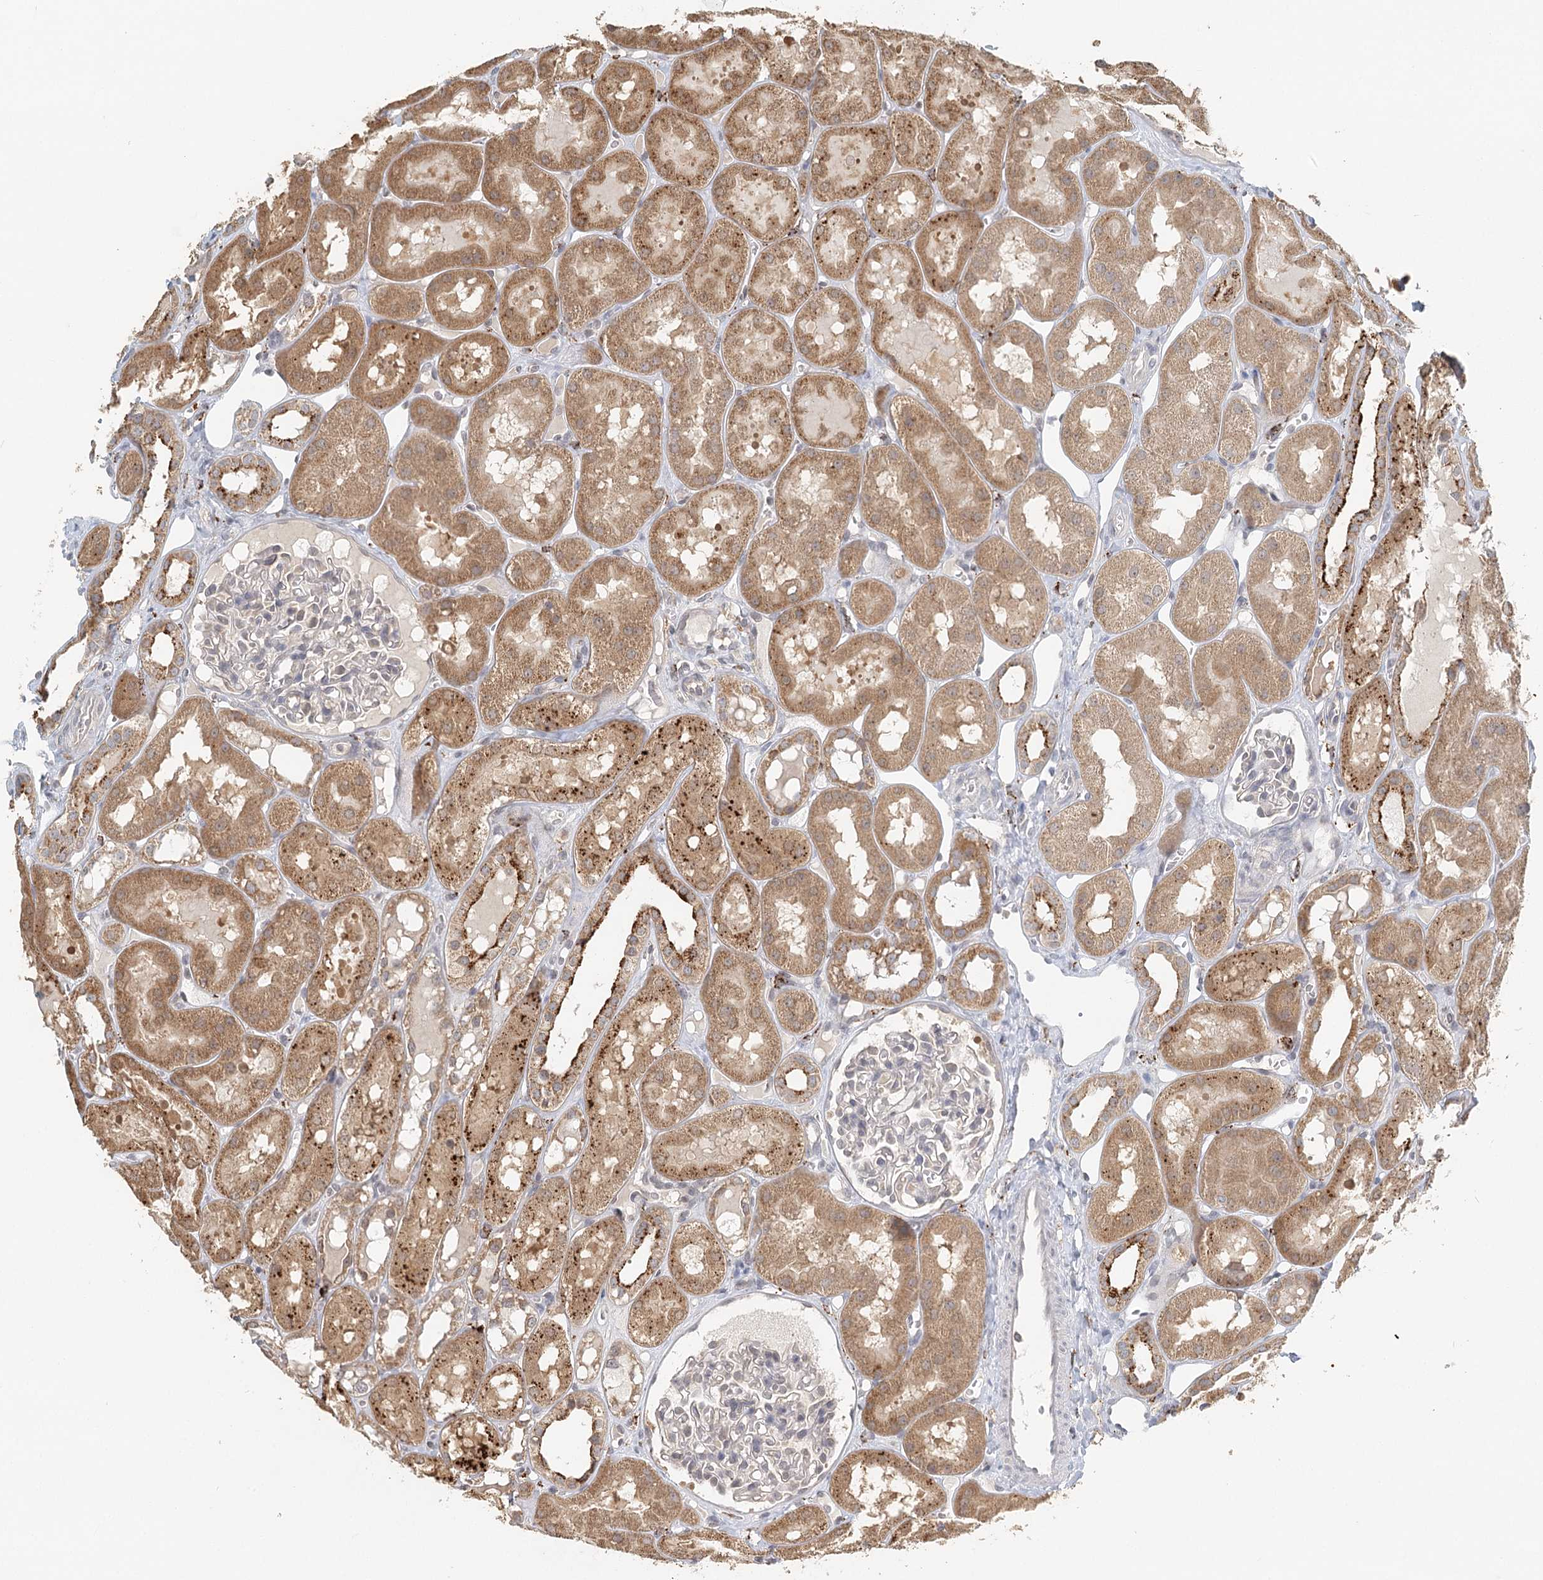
{"staining": {"intensity": "negative", "quantity": "none", "location": "none"}, "tissue": "kidney", "cell_type": "Cells in glomeruli", "image_type": "normal", "snomed": [{"axis": "morphology", "description": "Normal tissue, NOS"}, {"axis": "topography", "description": "Kidney"}, {"axis": "topography", "description": "Urinary bladder"}], "caption": "IHC of benign human kidney displays no positivity in cells in glomeruli.", "gene": "VSIG1", "patient": {"sex": "male", "age": 16}}